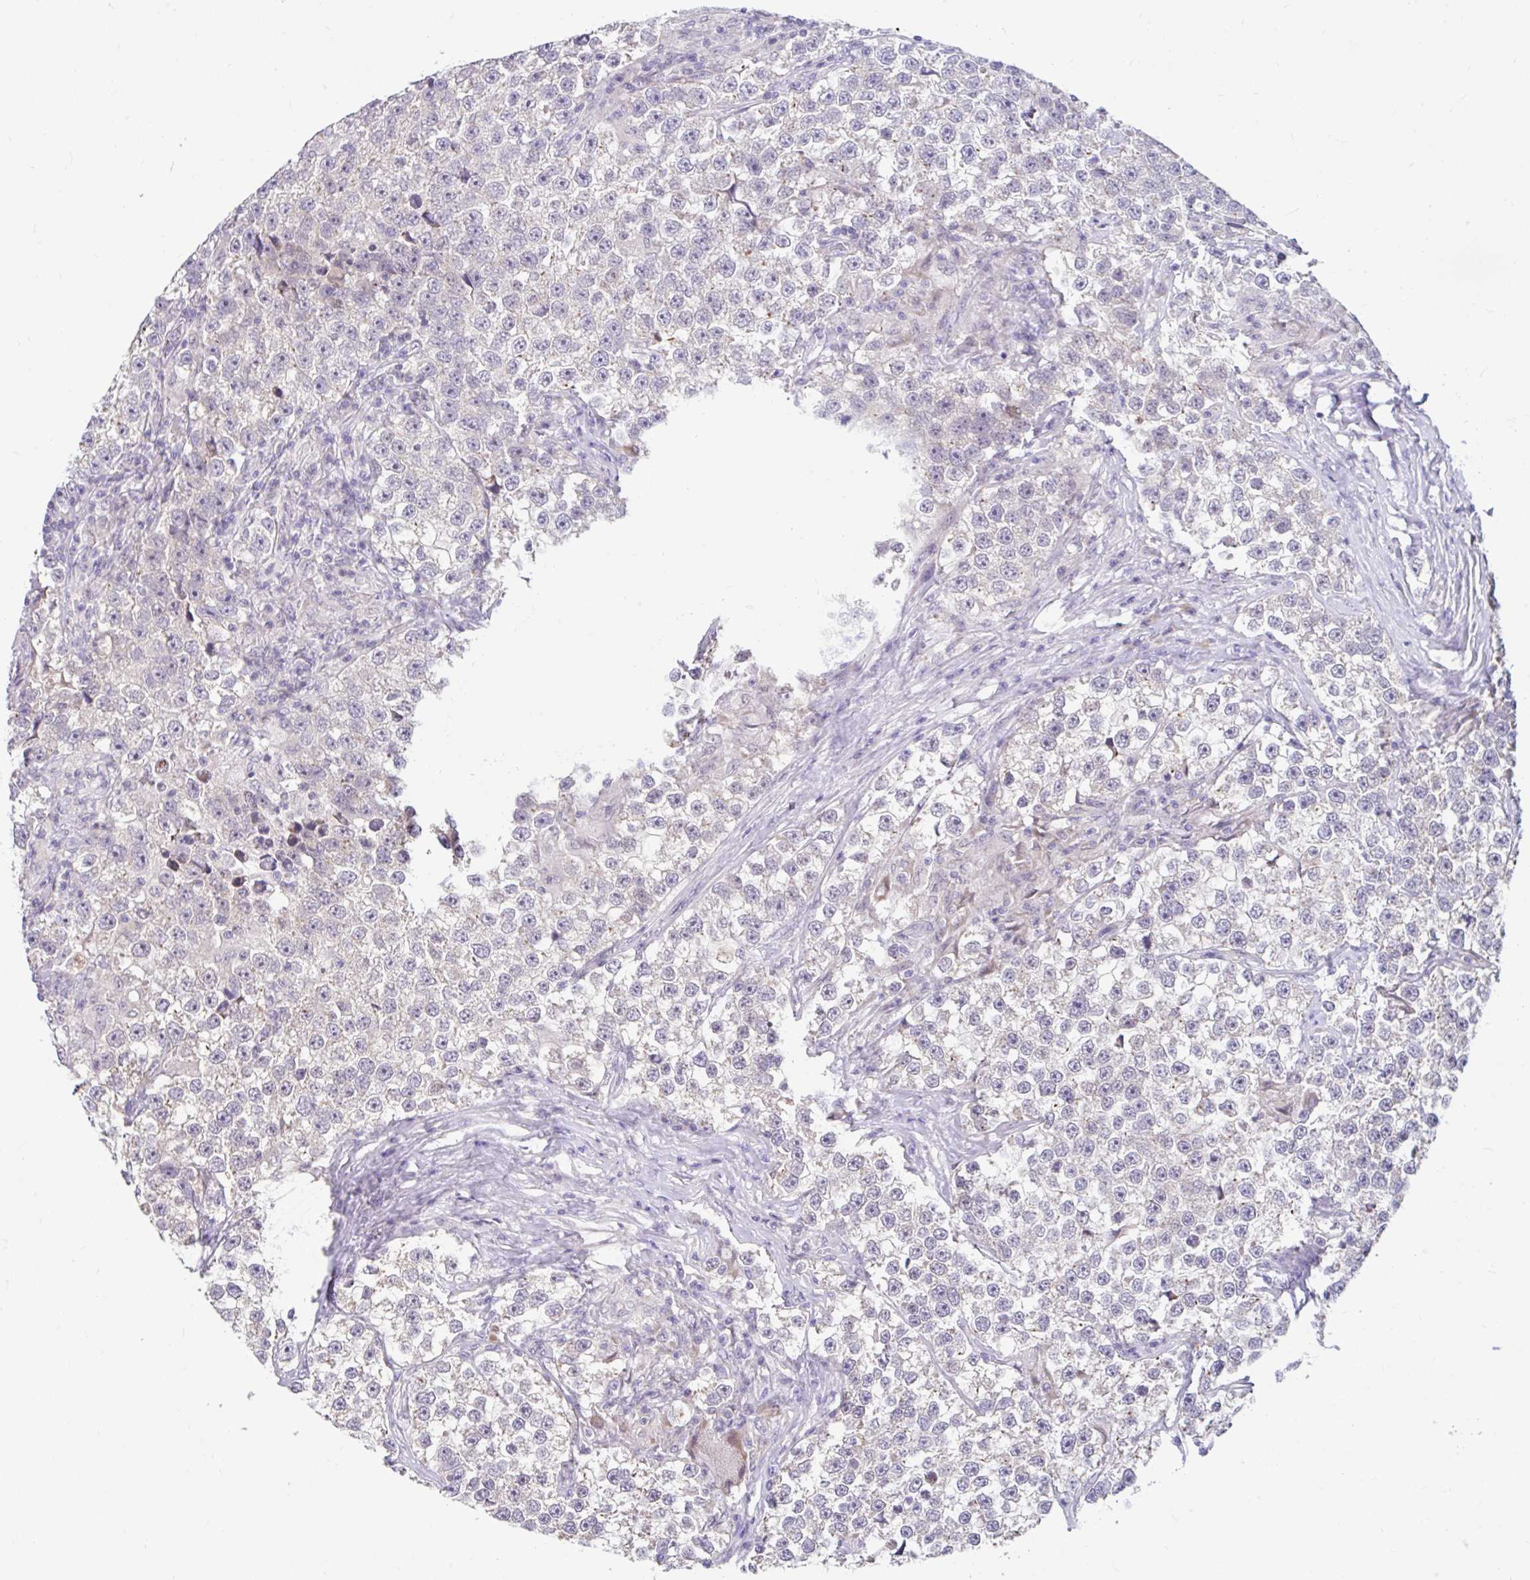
{"staining": {"intensity": "negative", "quantity": "none", "location": "none"}, "tissue": "testis cancer", "cell_type": "Tumor cells", "image_type": "cancer", "snomed": [{"axis": "morphology", "description": "Seminoma, NOS"}, {"axis": "topography", "description": "Testis"}], "caption": "Protein analysis of testis cancer (seminoma) shows no significant expression in tumor cells.", "gene": "NT5C1B", "patient": {"sex": "male", "age": 46}}